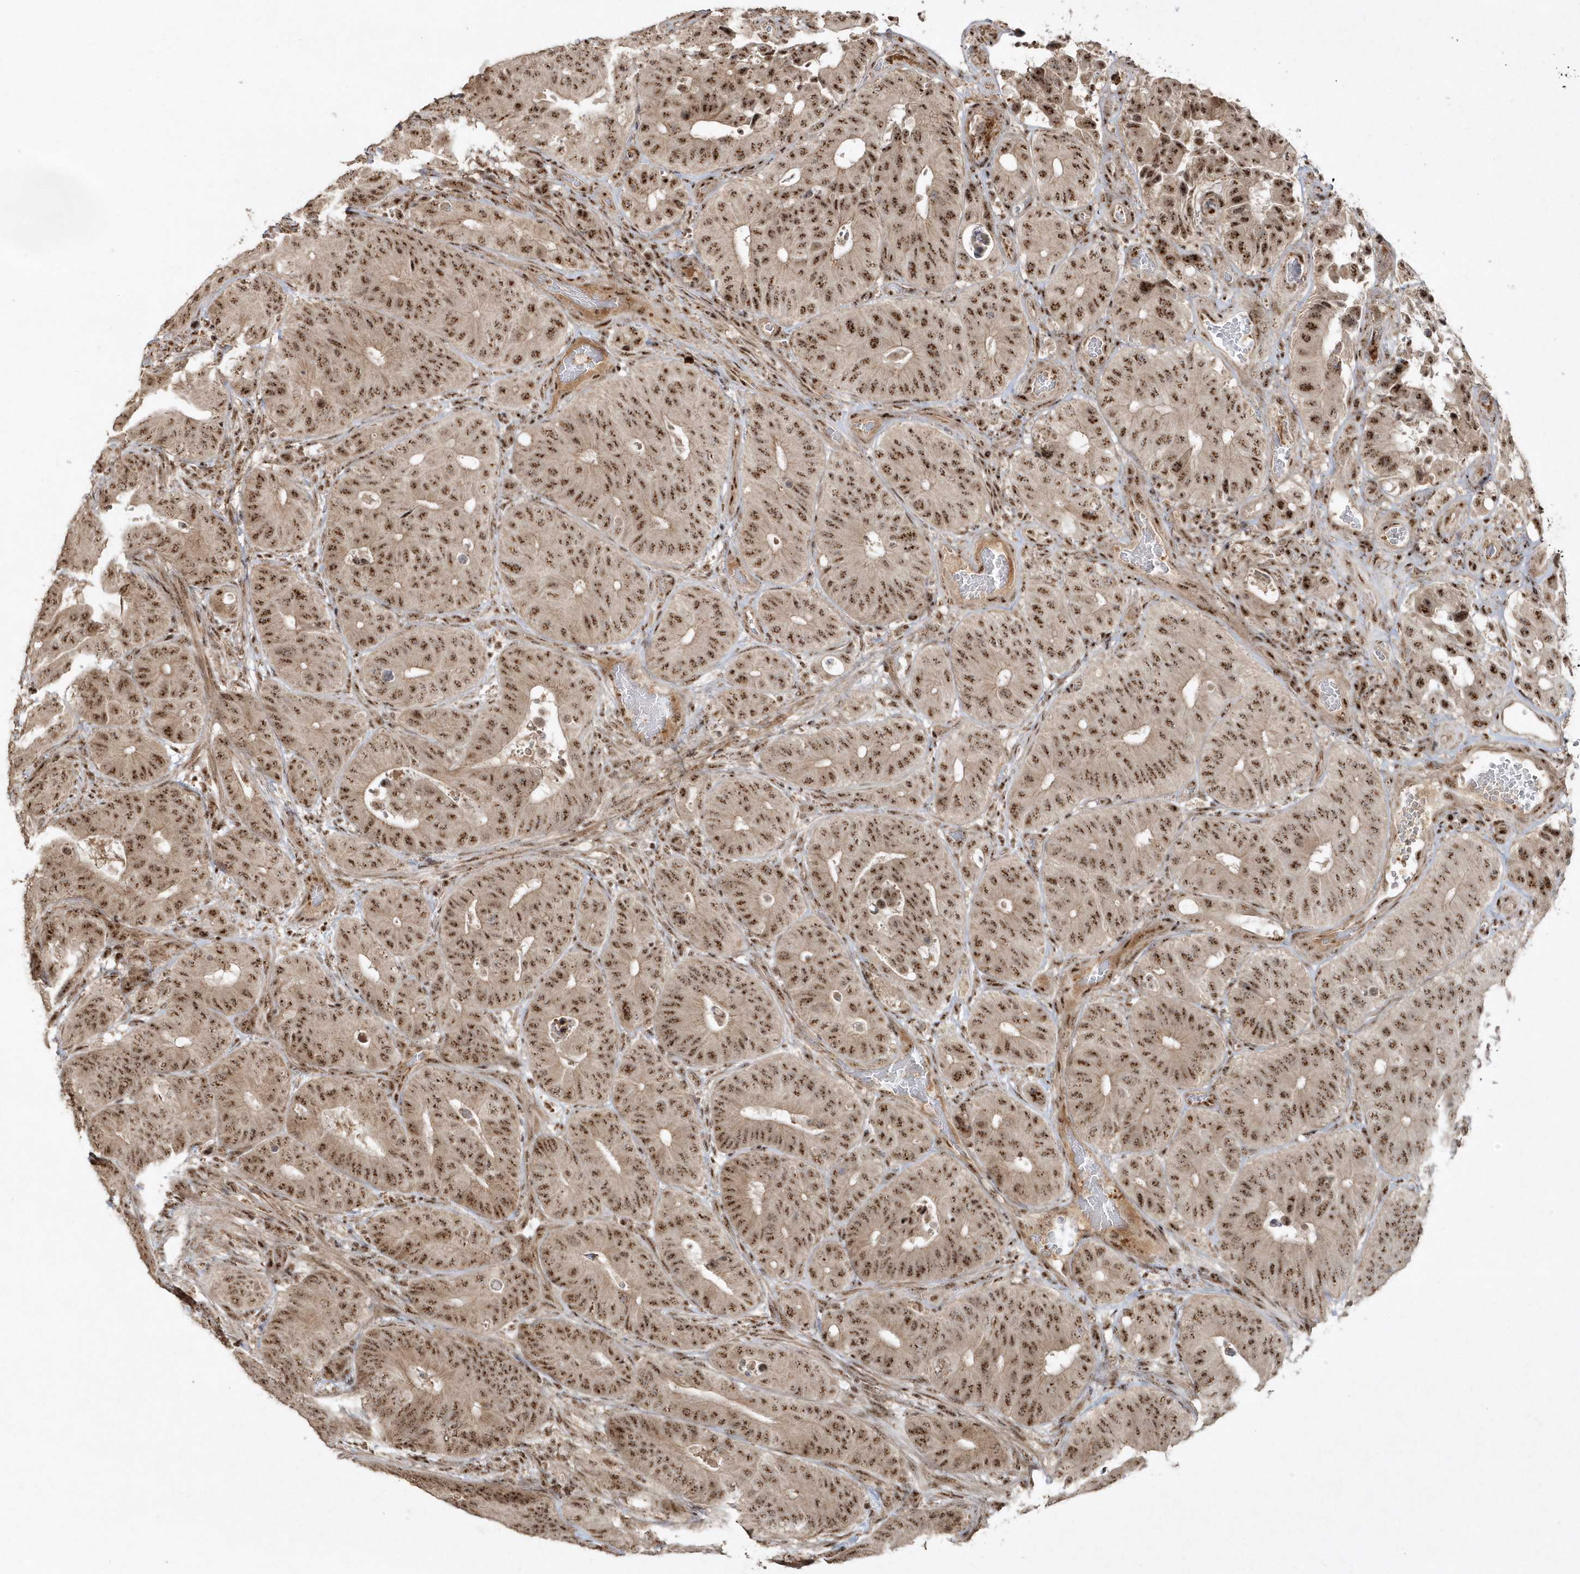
{"staining": {"intensity": "strong", "quantity": ">75%", "location": "nuclear"}, "tissue": "colorectal cancer", "cell_type": "Tumor cells", "image_type": "cancer", "snomed": [{"axis": "morphology", "description": "Adenocarcinoma, NOS"}, {"axis": "topography", "description": "Colon"}], "caption": "Protein analysis of colorectal cancer (adenocarcinoma) tissue reveals strong nuclear positivity in approximately >75% of tumor cells.", "gene": "POLR3B", "patient": {"sex": "male", "age": 83}}